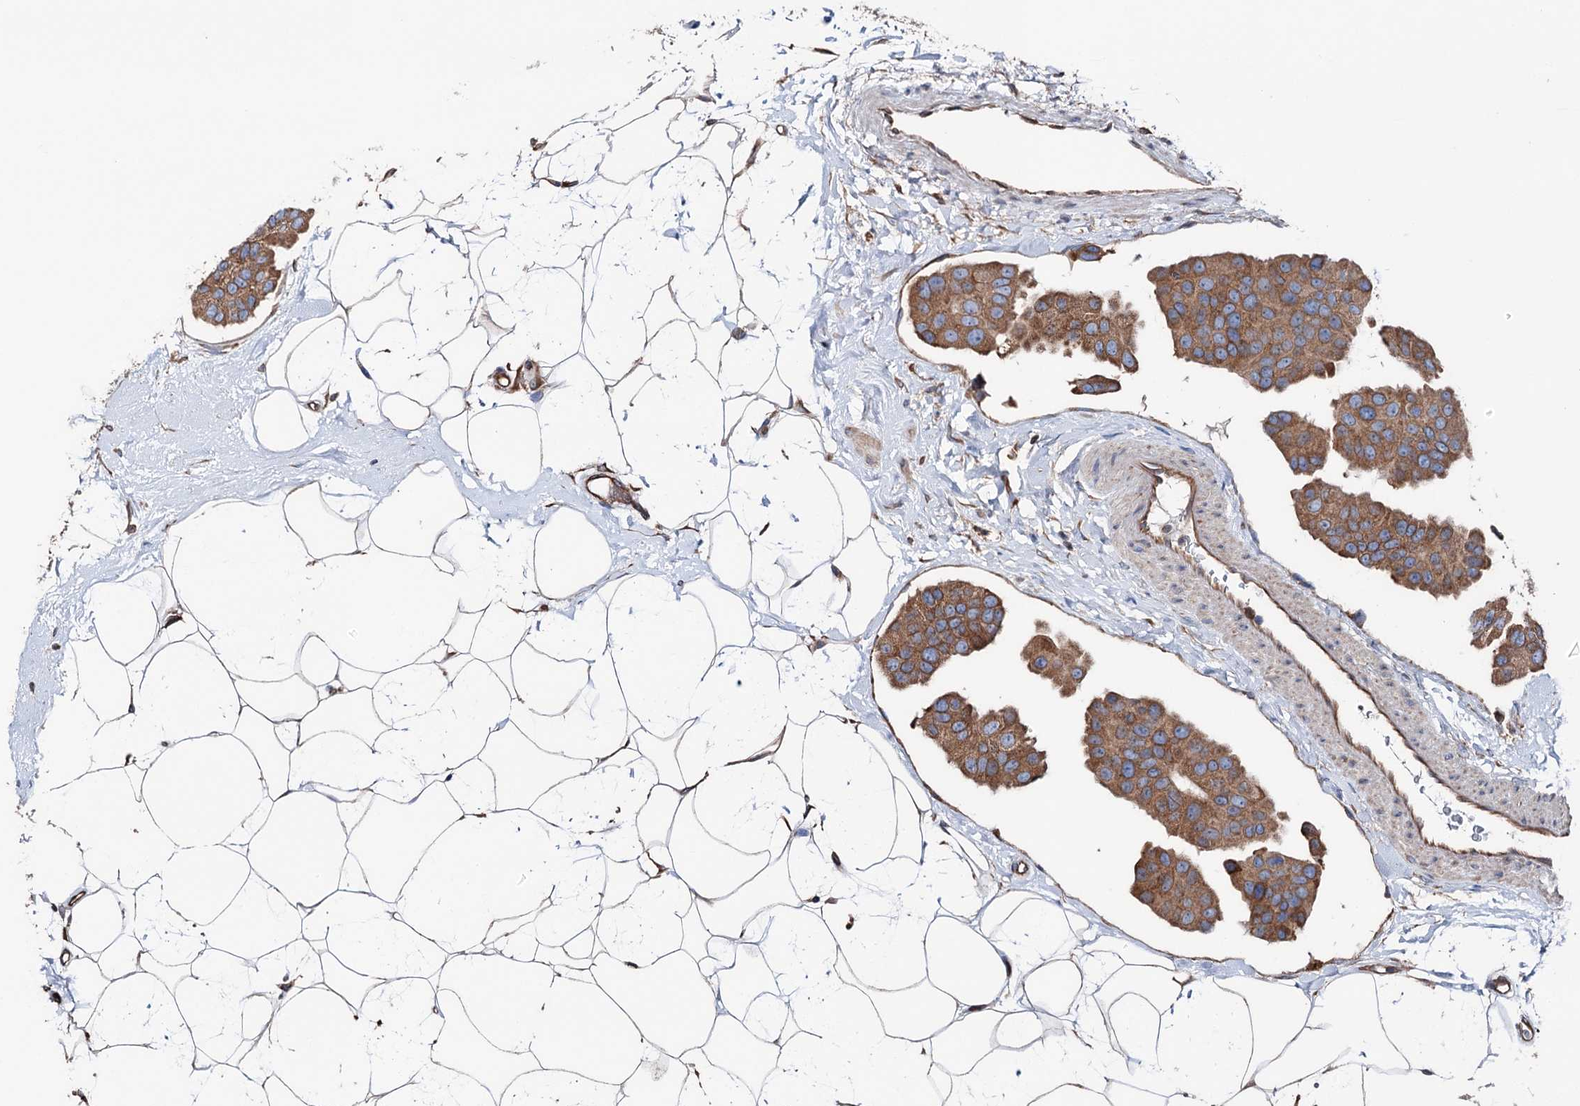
{"staining": {"intensity": "moderate", "quantity": ">75%", "location": "cytoplasmic/membranous"}, "tissue": "breast cancer", "cell_type": "Tumor cells", "image_type": "cancer", "snomed": [{"axis": "morphology", "description": "Normal tissue, NOS"}, {"axis": "morphology", "description": "Duct carcinoma"}, {"axis": "topography", "description": "Breast"}], "caption": "Infiltrating ductal carcinoma (breast) was stained to show a protein in brown. There is medium levels of moderate cytoplasmic/membranous expression in about >75% of tumor cells. (brown staining indicates protein expression, while blue staining denotes nuclei).", "gene": "ERP29", "patient": {"sex": "female", "age": 39}}